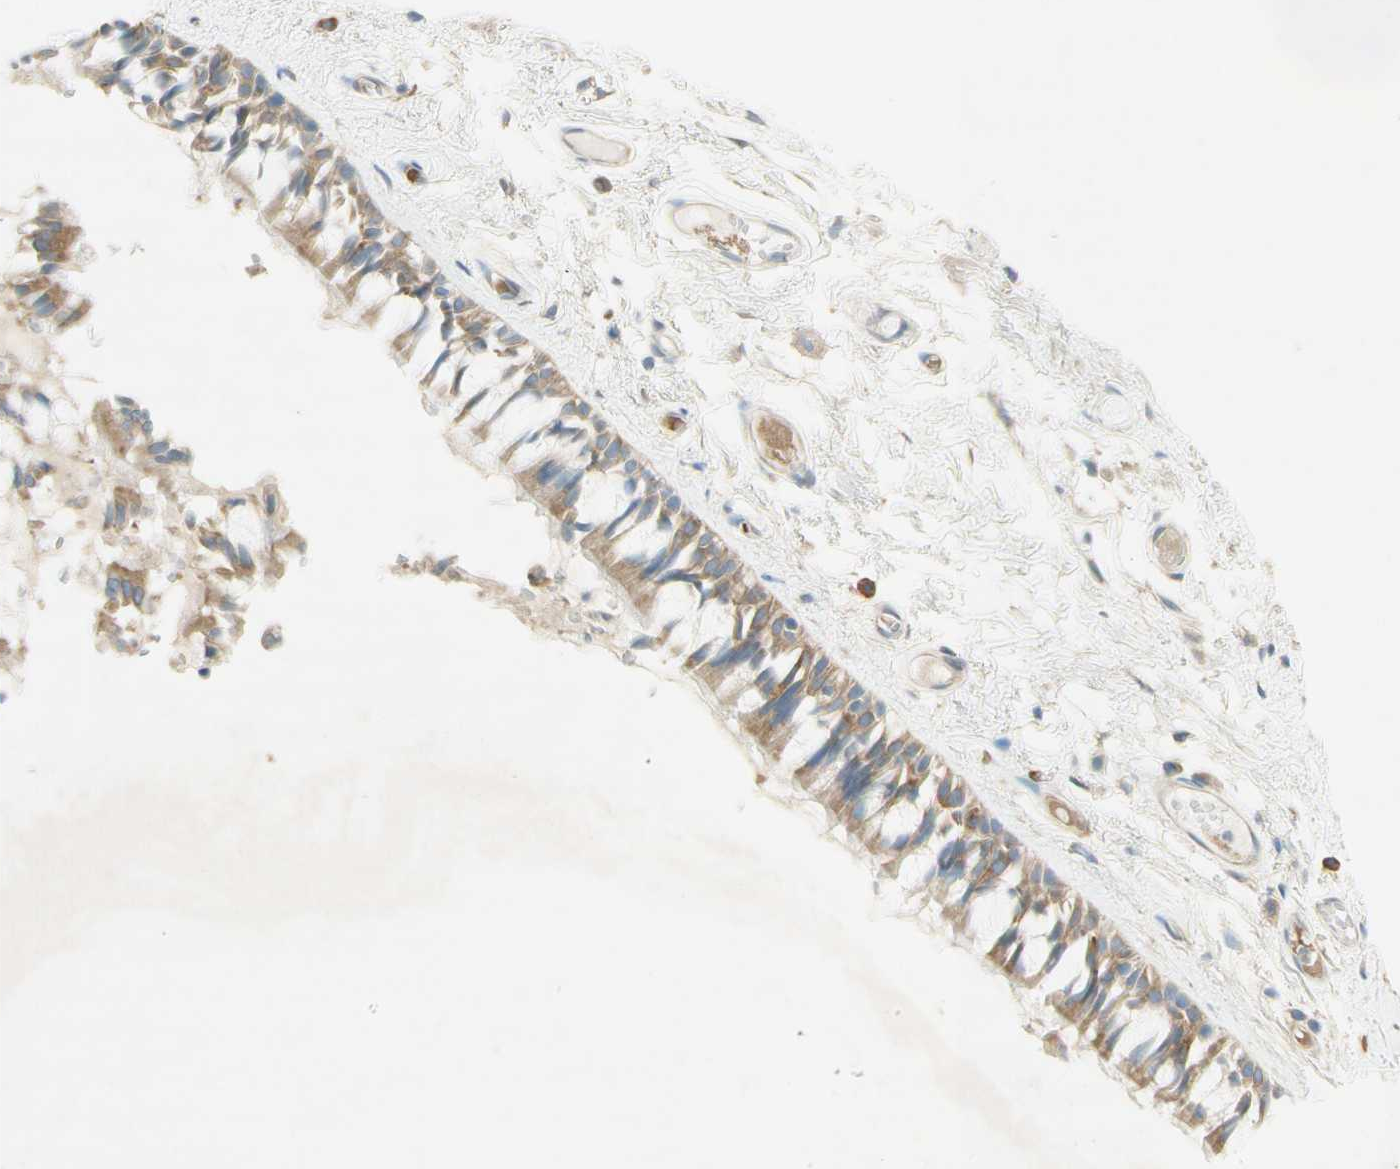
{"staining": {"intensity": "weak", "quantity": ">75%", "location": "cytoplasmic/membranous"}, "tissue": "bronchus", "cell_type": "Respiratory epithelial cells", "image_type": "normal", "snomed": [{"axis": "morphology", "description": "Normal tissue, NOS"}, {"axis": "morphology", "description": "Inflammation, NOS"}, {"axis": "topography", "description": "Cartilage tissue"}, {"axis": "topography", "description": "Lung"}], "caption": "Protein expression analysis of normal bronchus reveals weak cytoplasmic/membranous expression in about >75% of respiratory epithelial cells.", "gene": "DYNC1H1", "patient": {"sex": "male", "age": 71}}